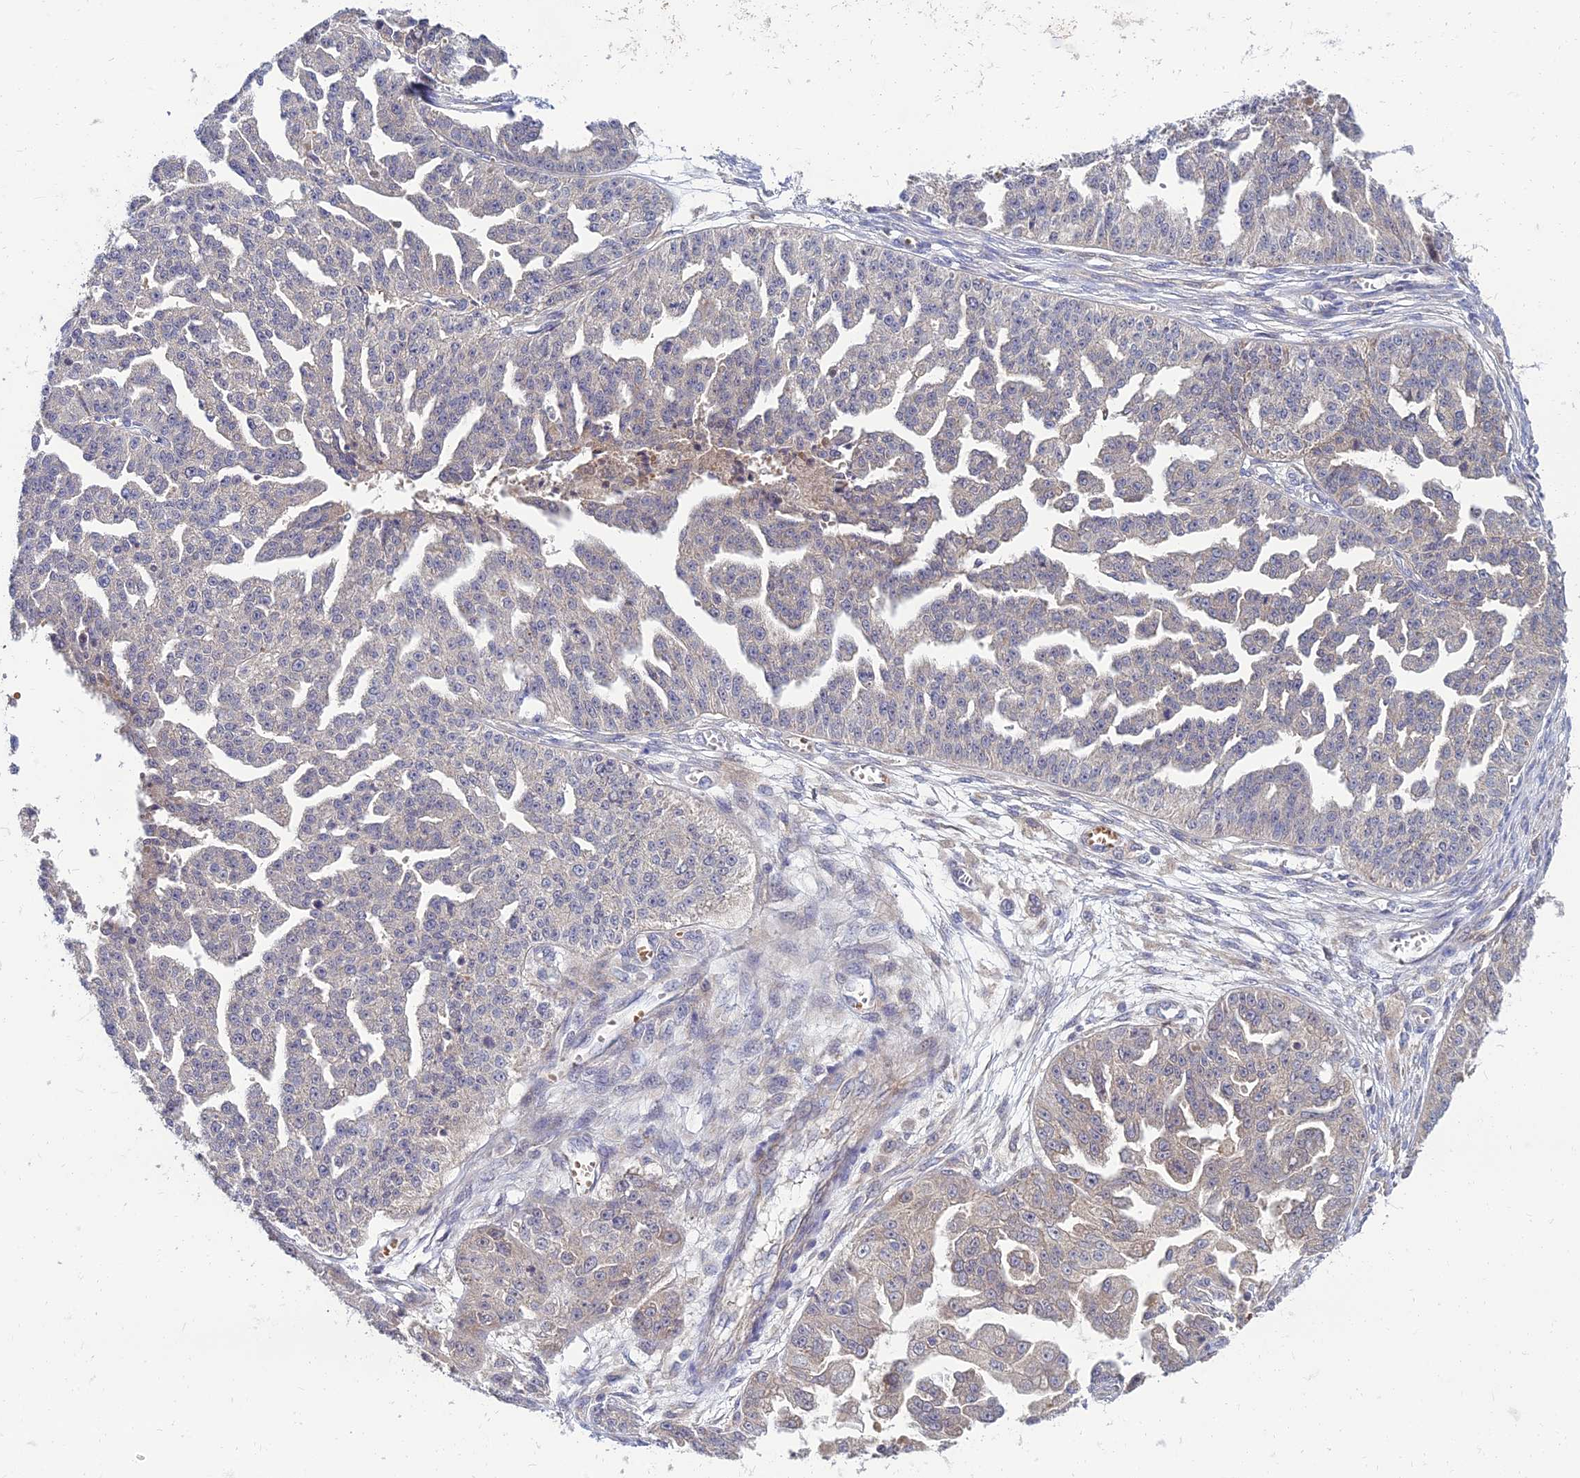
{"staining": {"intensity": "negative", "quantity": "none", "location": "none"}, "tissue": "ovarian cancer", "cell_type": "Tumor cells", "image_type": "cancer", "snomed": [{"axis": "morphology", "description": "Cystadenocarcinoma, serous, NOS"}, {"axis": "topography", "description": "Ovary"}], "caption": "Immunohistochemical staining of ovarian cancer displays no significant staining in tumor cells.", "gene": "NPY", "patient": {"sex": "female", "age": 58}}